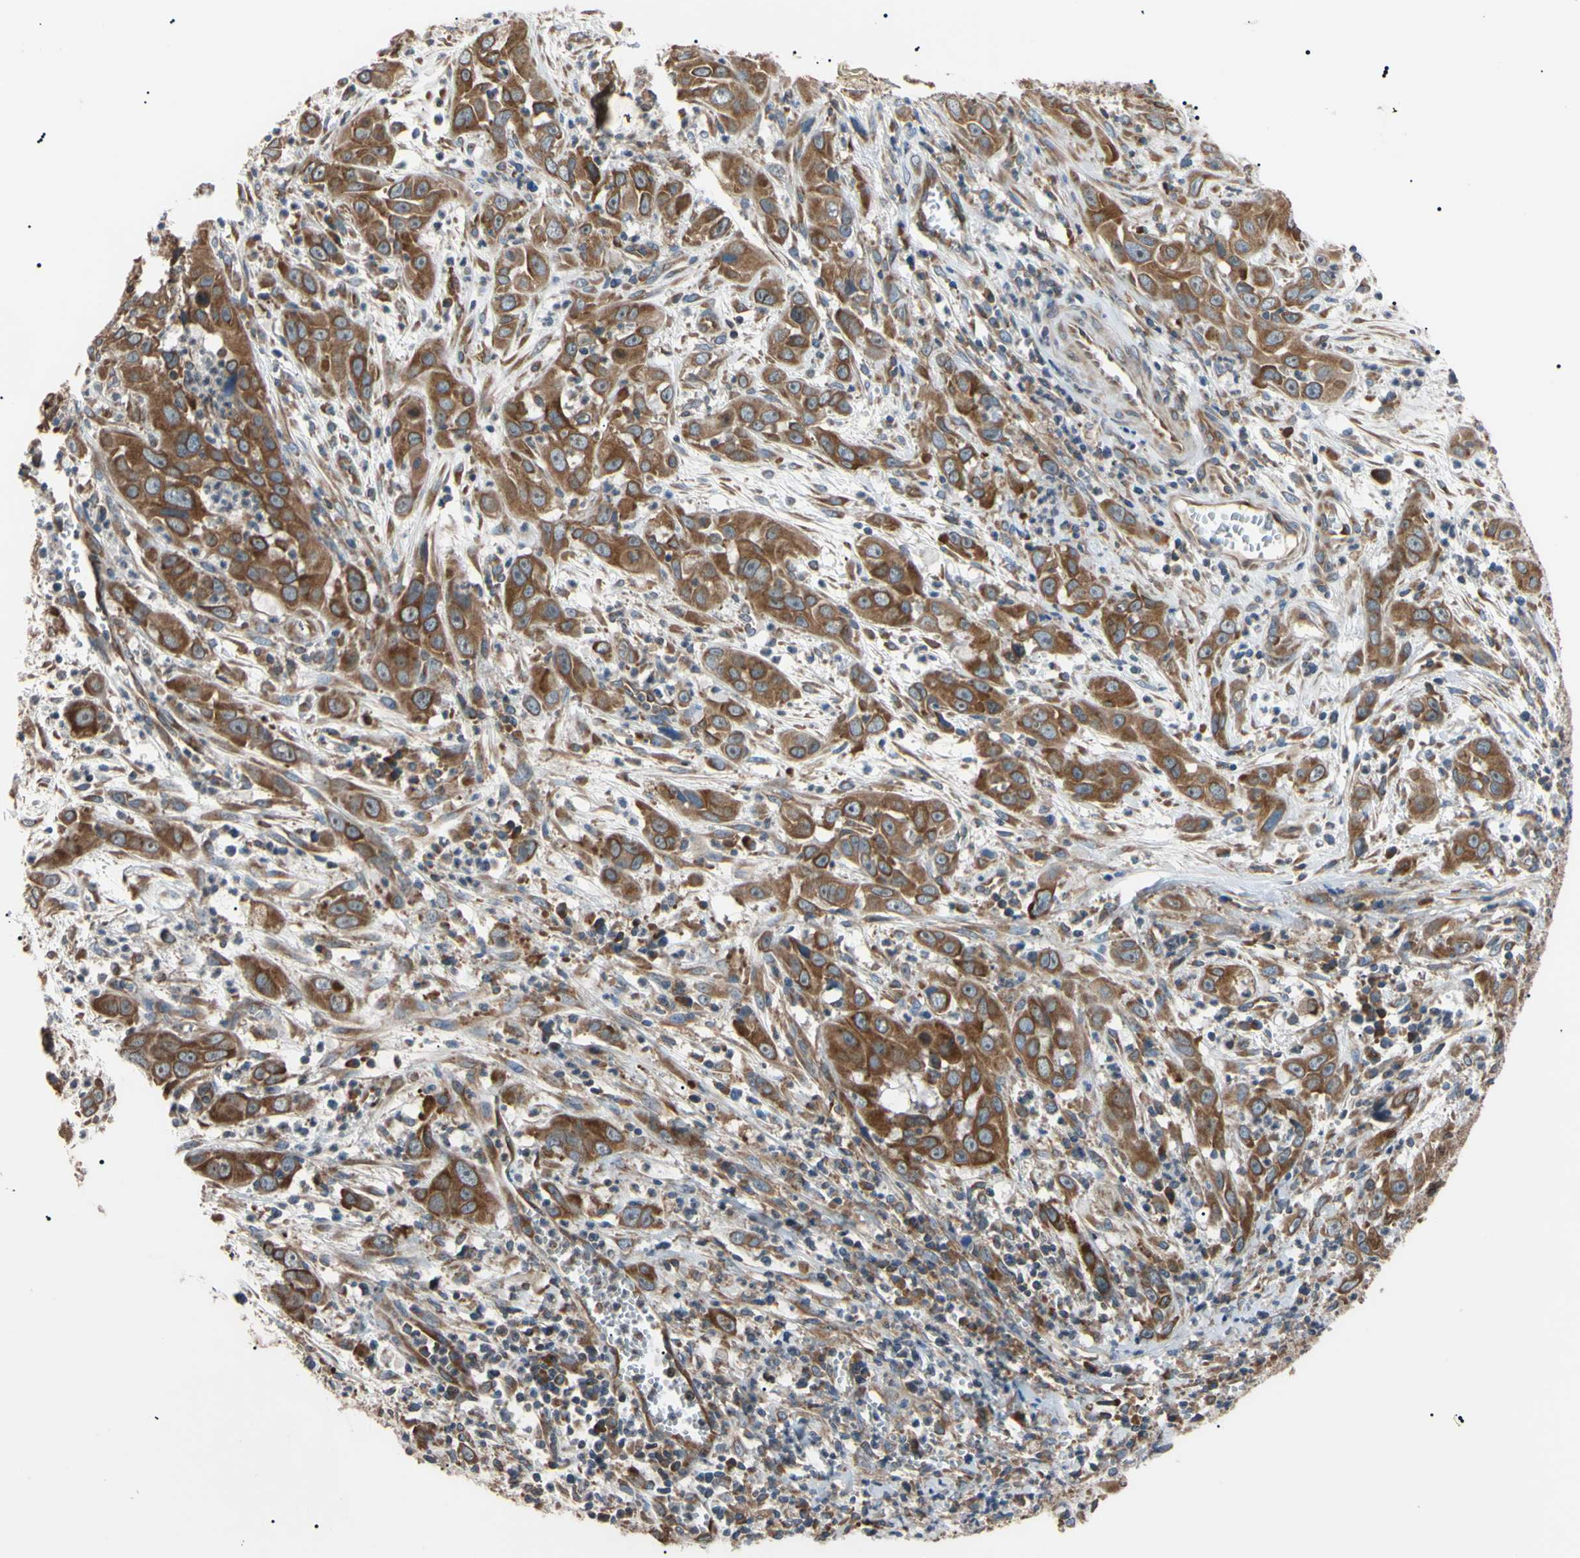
{"staining": {"intensity": "strong", "quantity": ">75%", "location": "cytoplasmic/membranous"}, "tissue": "cervical cancer", "cell_type": "Tumor cells", "image_type": "cancer", "snomed": [{"axis": "morphology", "description": "Squamous cell carcinoma, NOS"}, {"axis": "topography", "description": "Cervix"}], "caption": "This image displays cervical squamous cell carcinoma stained with immunohistochemistry (IHC) to label a protein in brown. The cytoplasmic/membranous of tumor cells show strong positivity for the protein. Nuclei are counter-stained blue.", "gene": "VAPA", "patient": {"sex": "female", "age": 32}}